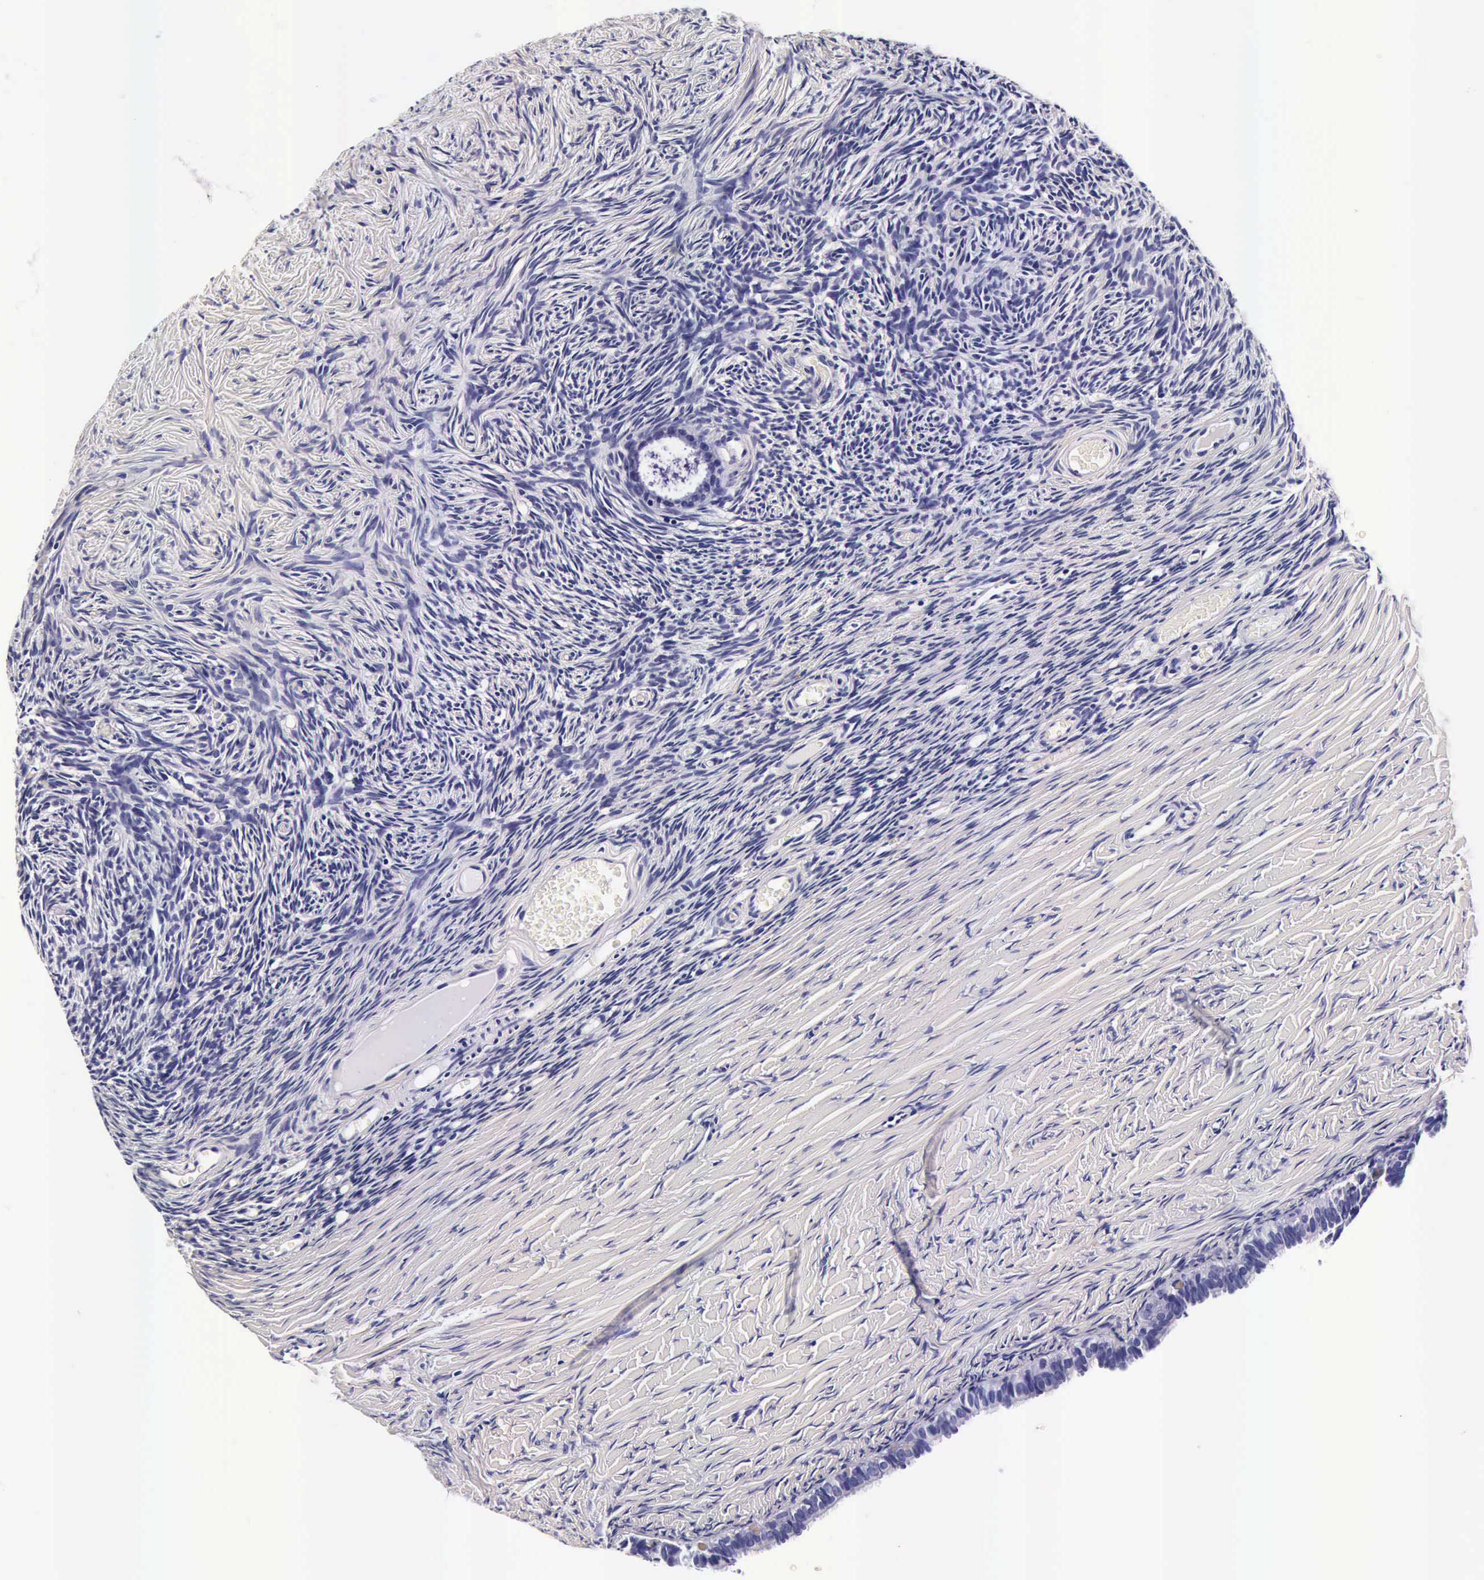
{"staining": {"intensity": "negative", "quantity": "none", "location": "none"}, "tissue": "ovary", "cell_type": "Follicle cells", "image_type": "normal", "snomed": [{"axis": "morphology", "description": "Normal tissue, NOS"}, {"axis": "topography", "description": "Ovary"}], "caption": "There is no significant positivity in follicle cells of ovary.", "gene": "IAPP", "patient": {"sex": "female", "age": 59}}